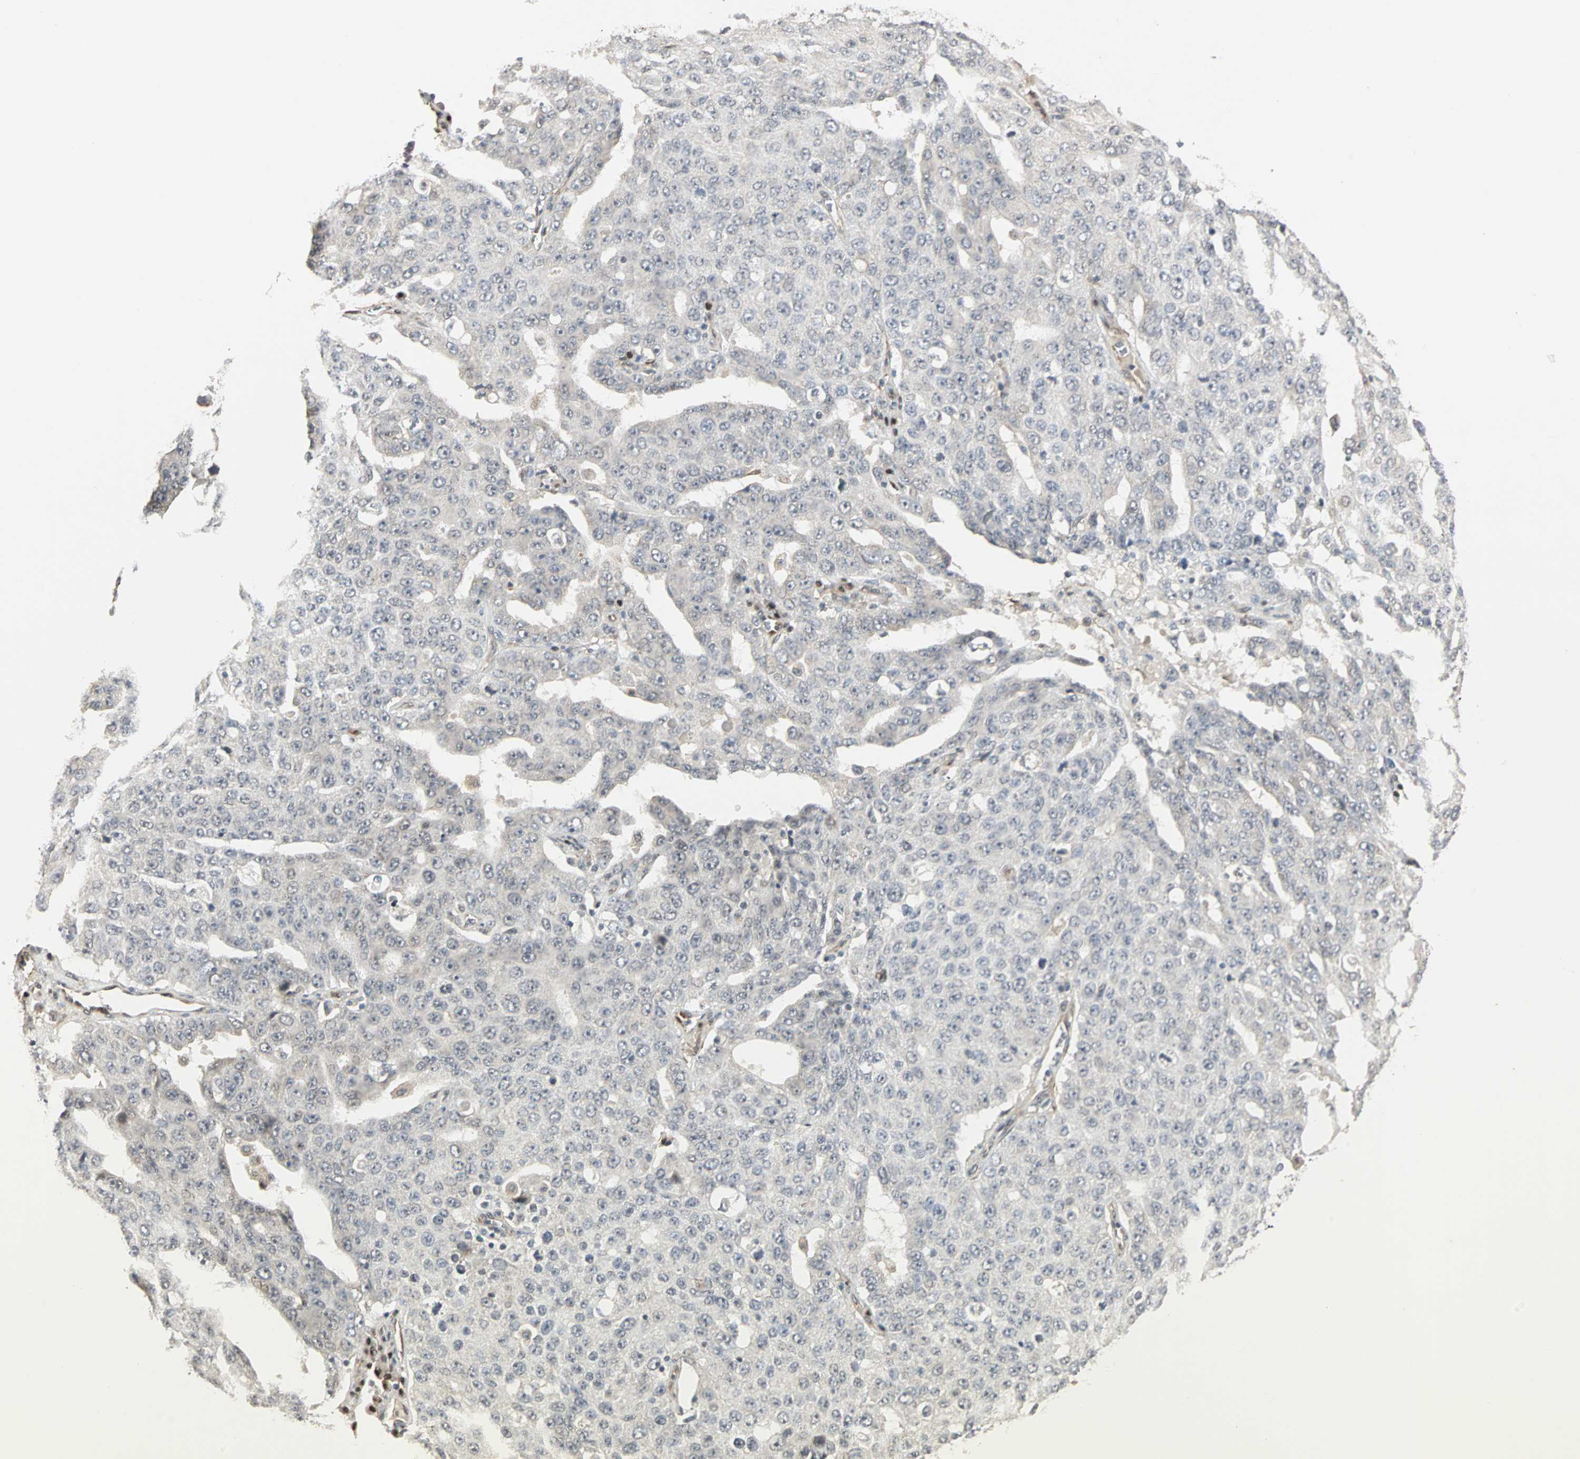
{"staining": {"intensity": "negative", "quantity": "none", "location": "none"}, "tissue": "ovarian cancer", "cell_type": "Tumor cells", "image_type": "cancer", "snomed": [{"axis": "morphology", "description": "Carcinoma, endometroid"}, {"axis": "topography", "description": "Ovary"}], "caption": "This histopathology image is of ovarian endometroid carcinoma stained with immunohistochemistry to label a protein in brown with the nuclei are counter-stained blue. There is no expression in tumor cells.", "gene": "TRPV4", "patient": {"sex": "female", "age": 62}}